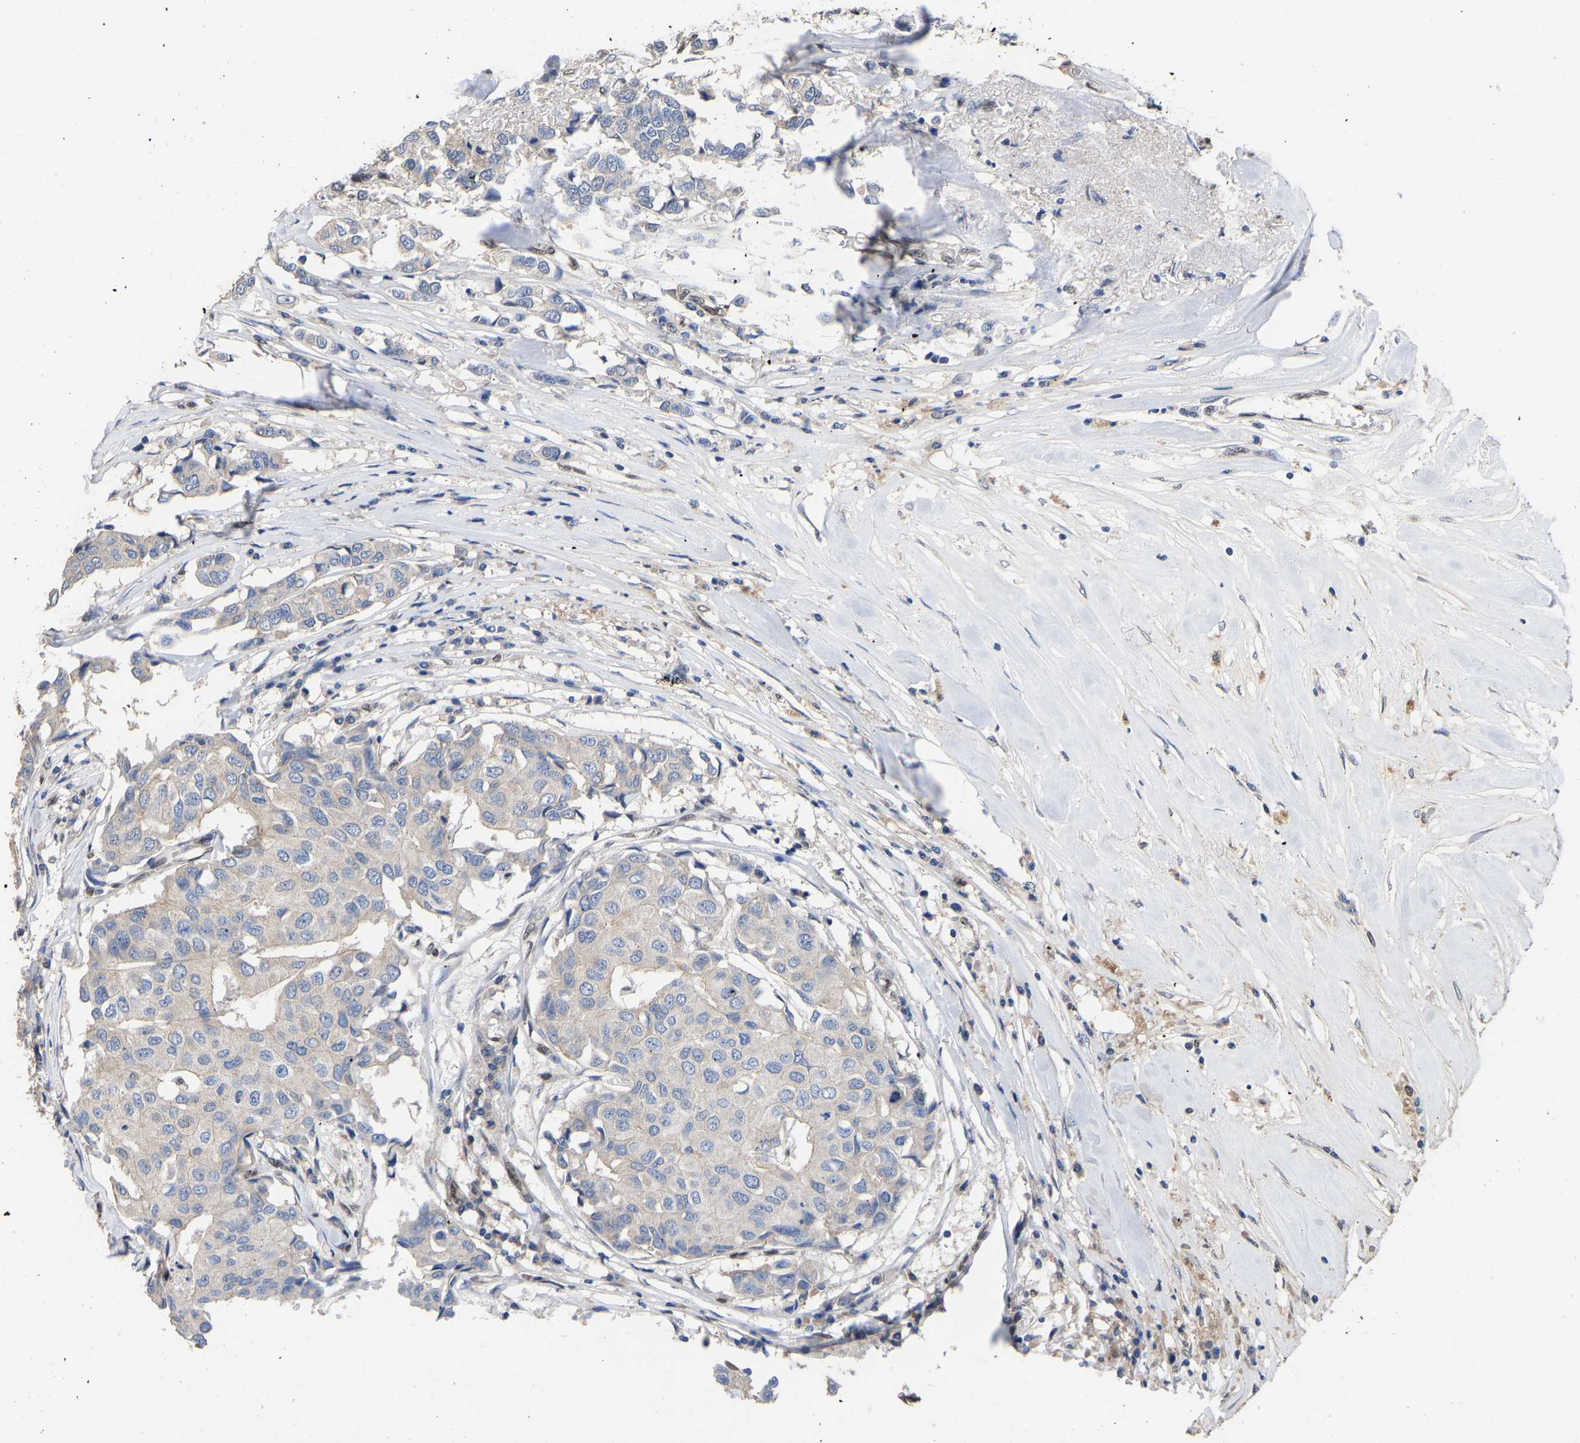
{"staining": {"intensity": "weak", "quantity": "25%-75%", "location": "cytoplasmic/membranous"}, "tissue": "breast cancer", "cell_type": "Tumor cells", "image_type": "cancer", "snomed": [{"axis": "morphology", "description": "Duct carcinoma"}, {"axis": "topography", "description": "Breast"}], "caption": "Weak cytoplasmic/membranous protein staining is appreciated in about 25%-75% of tumor cells in breast invasive ductal carcinoma.", "gene": "QKI", "patient": {"sex": "female", "age": 80}}